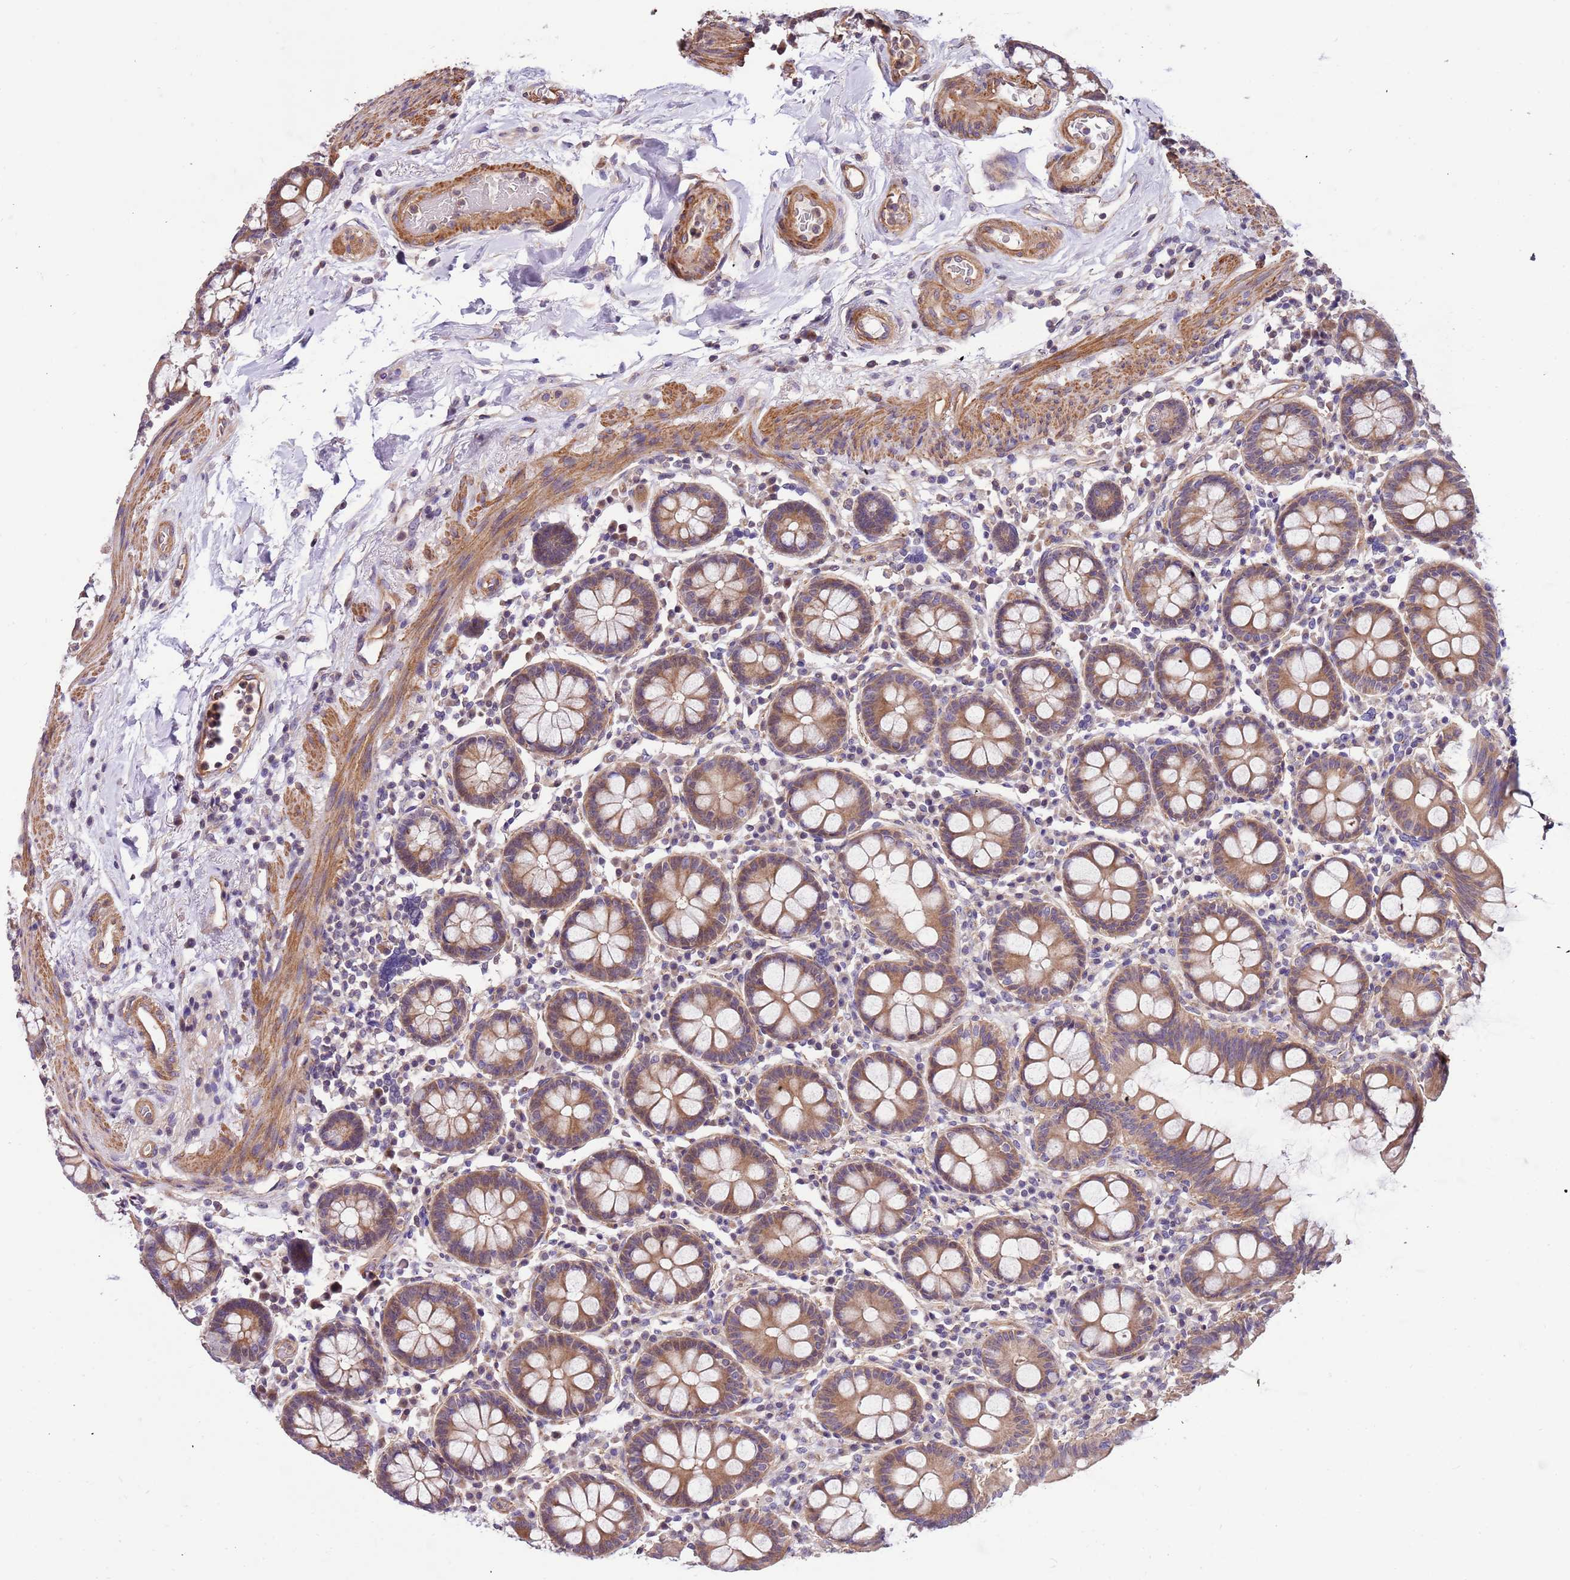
{"staining": {"intensity": "moderate", "quantity": ">75%", "location": "cytoplasmic/membranous"}, "tissue": "colon", "cell_type": "Endothelial cells", "image_type": "normal", "snomed": [{"axis": "morphology", "description": "Normal tissue, NOS"}, {"axis": "topography", "description": "Colon"}], "caption": "Immunohistochemistry photomicrograph of normal colon: colon stained using immunohistochemistry (IHC) displays medium levels of moderate protein expression localized specifically in the cytoplasmic/membranous of endothelial cells, appearing as a cytoplasmic/membranous brown color.", "gene": "LAMB4", "patient": {"sex": "female", "age": 79}}